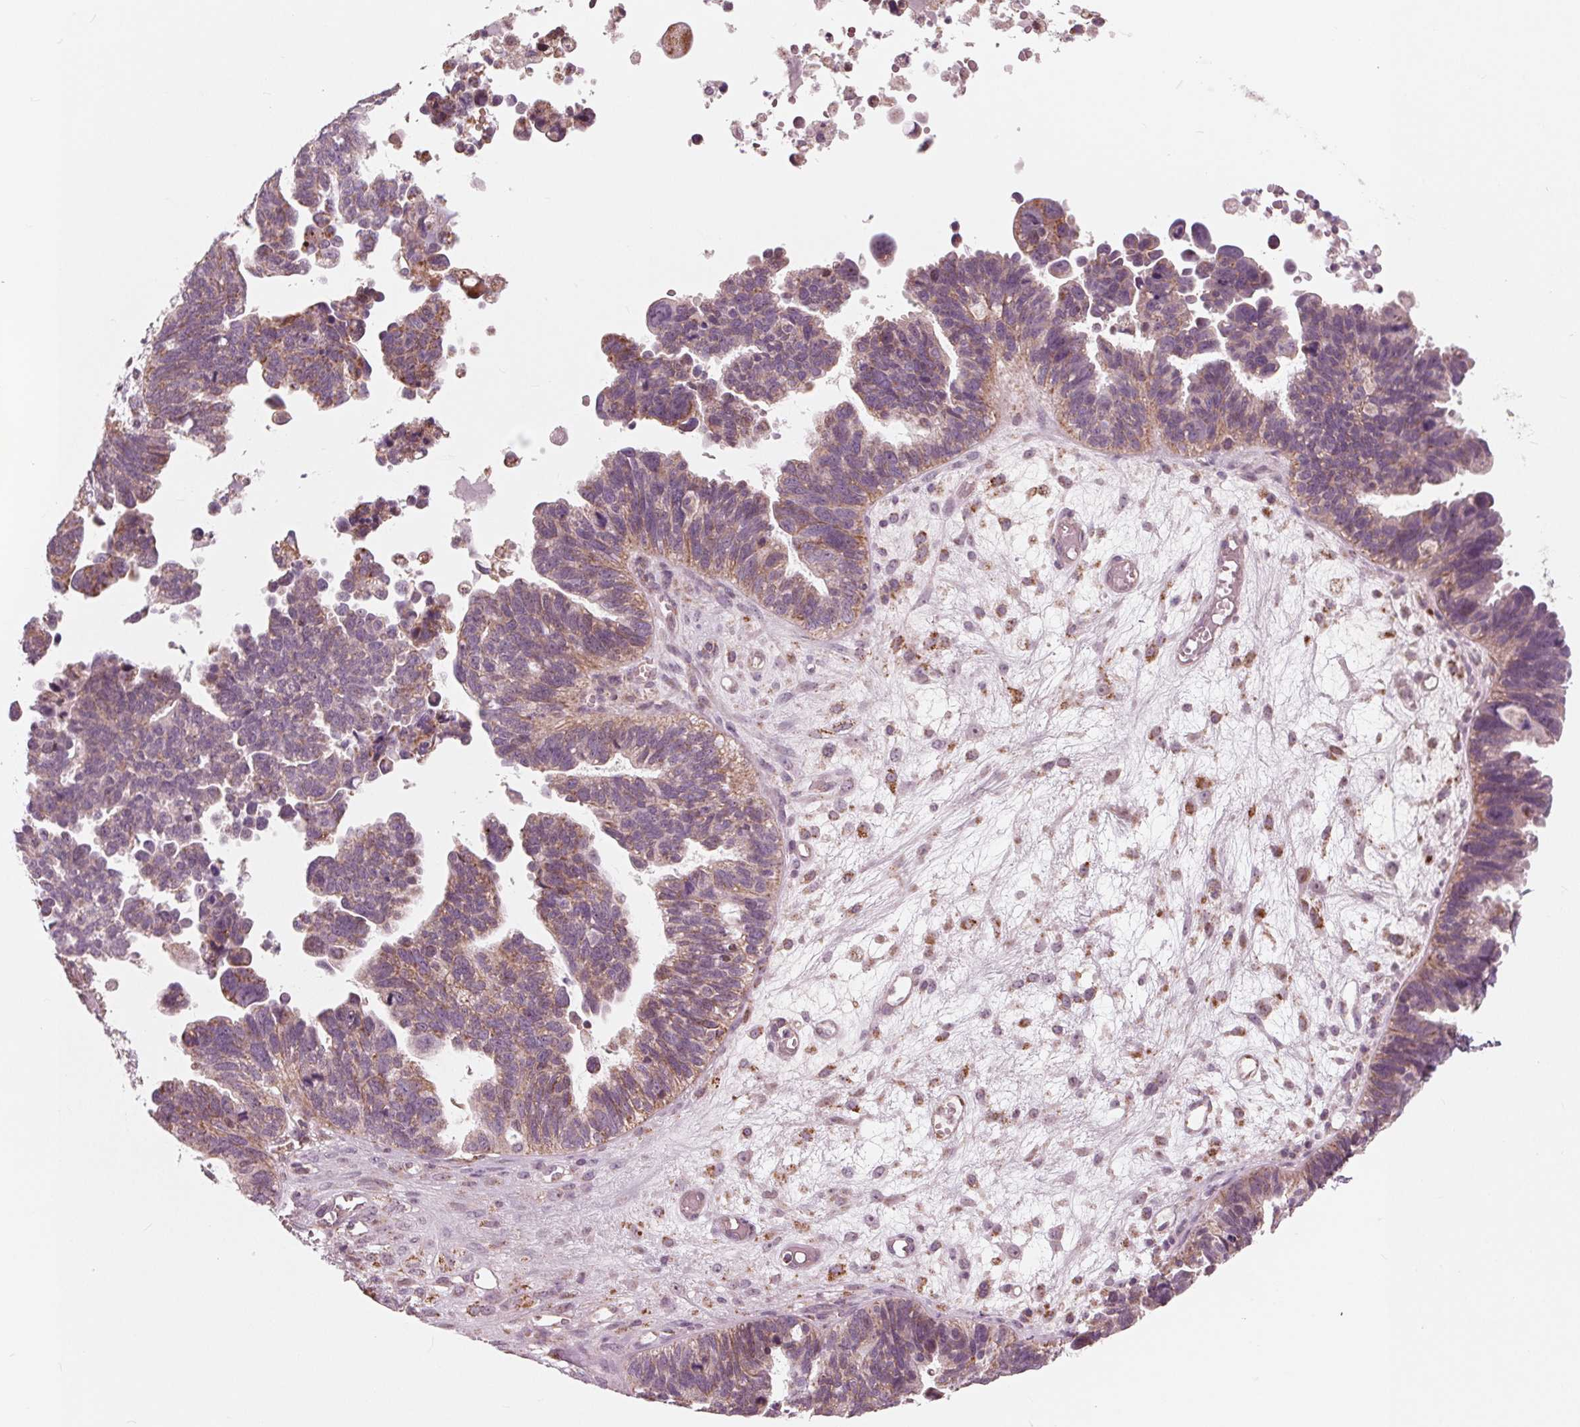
{"staining": {"intensity": "moderate", "quantity": "25%-75%", "location": "cytoplasmic/membranous"}, "tissue": "ovarian cancer", "cell_type": "Tumor cells", "image_type": "cancer", "snomed": [{"axis": "morphology", "description": "Cystadenocarcinoma, serous, NOS"}, {"axis": "topography", "description": "Ovary"}], "caption": "The micrograph shows immunohistochemical staining of ovarian serous cystadenocarcinoma. There is moderate cytoplasmic/membranous positivity is seen in approximately 25%-75% of tumor cells. The protein of interest is shown in brown color, while the nuclei are stained blue.", "gene": "DCAF4L2", "patient": {"sex": "female", "age": 60}}